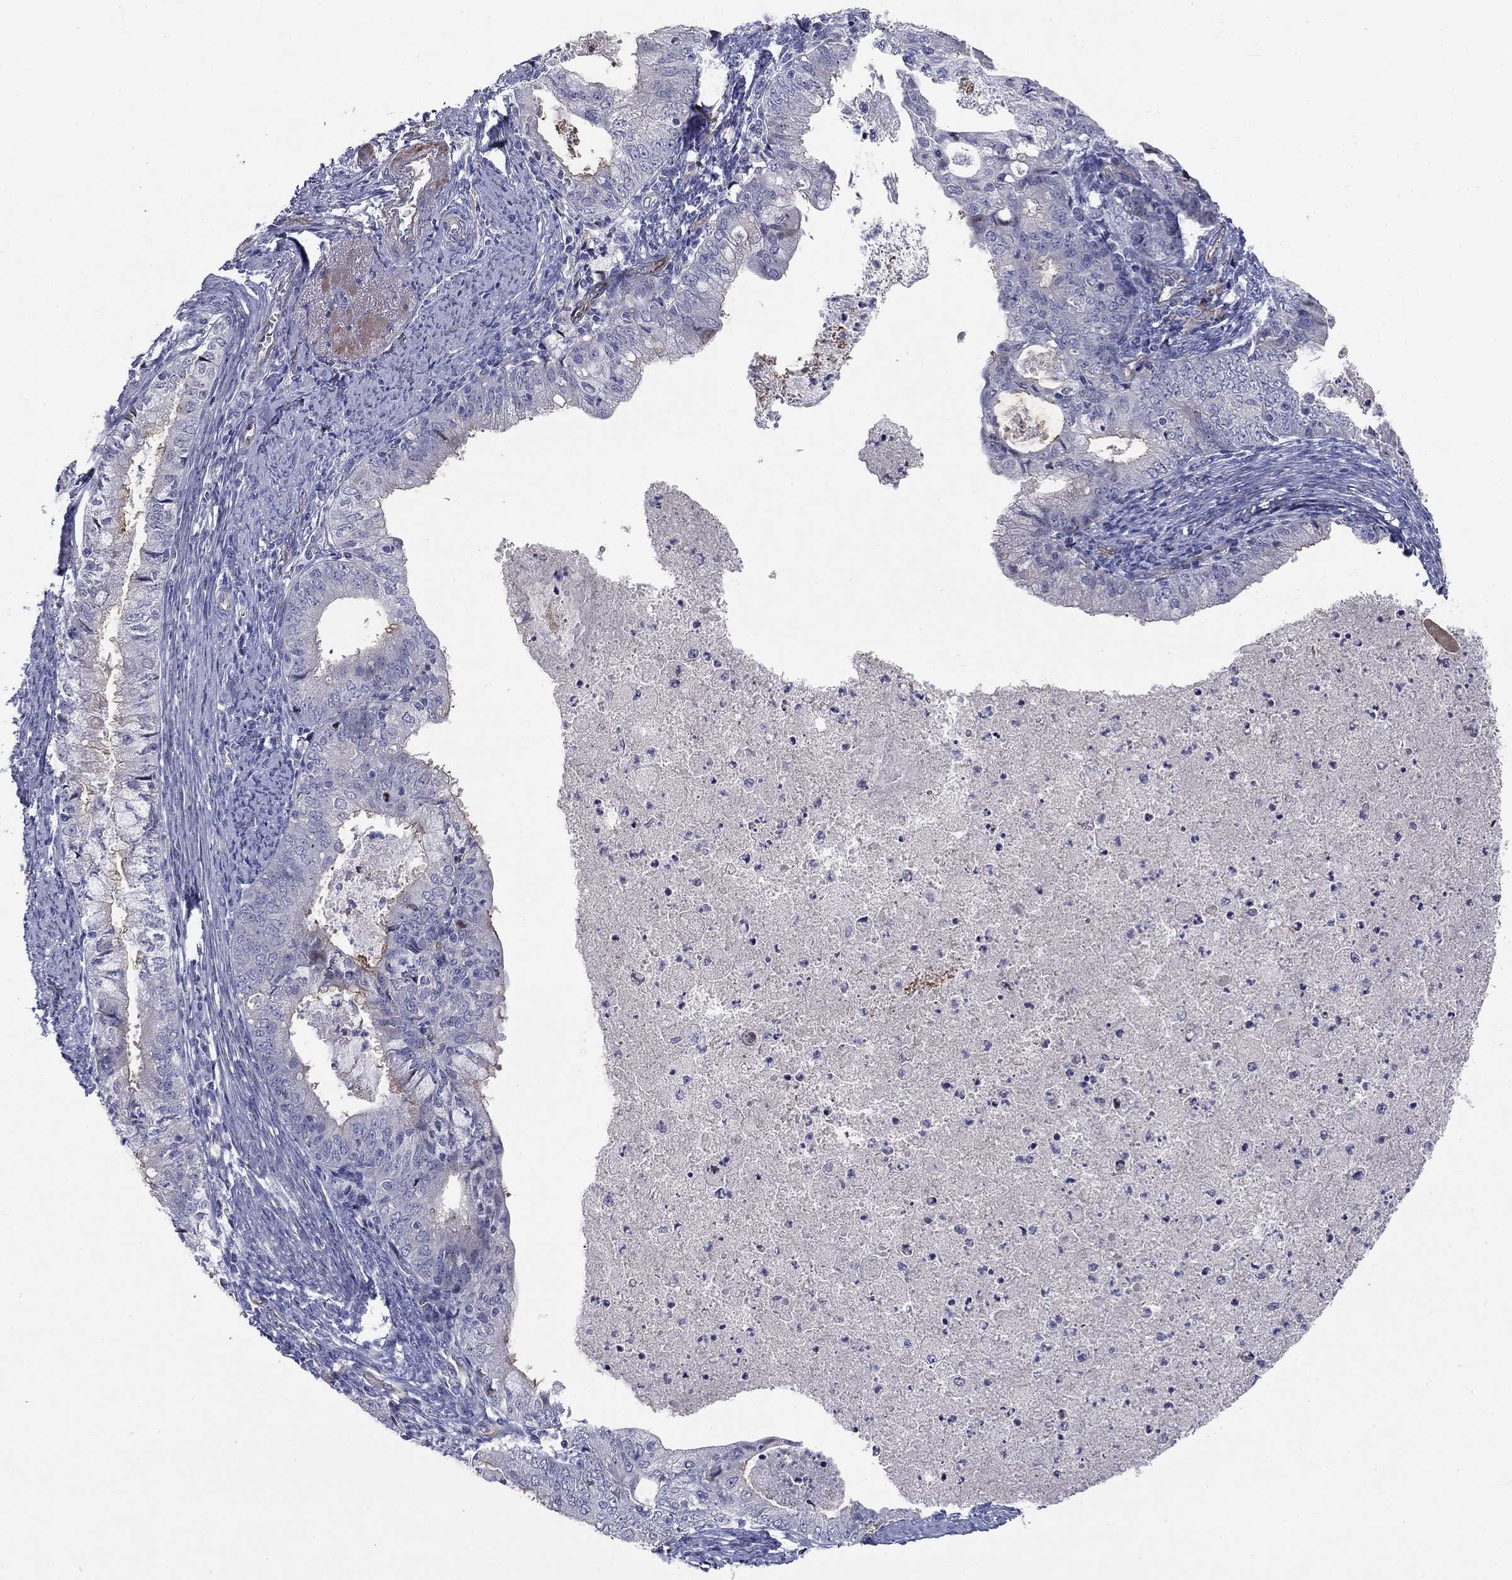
{"staining": {"intensity": "weak", "quantity": "<25%", "location": "cytoplasmic/membranous"}, "tissue": "endometrial cancer", "cell_type": "Tumor cells", "image_type": "cancer", "snomed": [{"axis": "morphology", "description": "Adenocarcinoma, NOS"}, {"axis": "topography", "description": "Endometrium"}], "caption": "A high-resolution photomicrograph shows immunohistochemistry (IHC) staining of endometrial cancer (adenocarcinoma), which shows no significant expression in tumor cells.", "gene": "SLC1A1", "patient": {"sex": "female", "age": 57}}